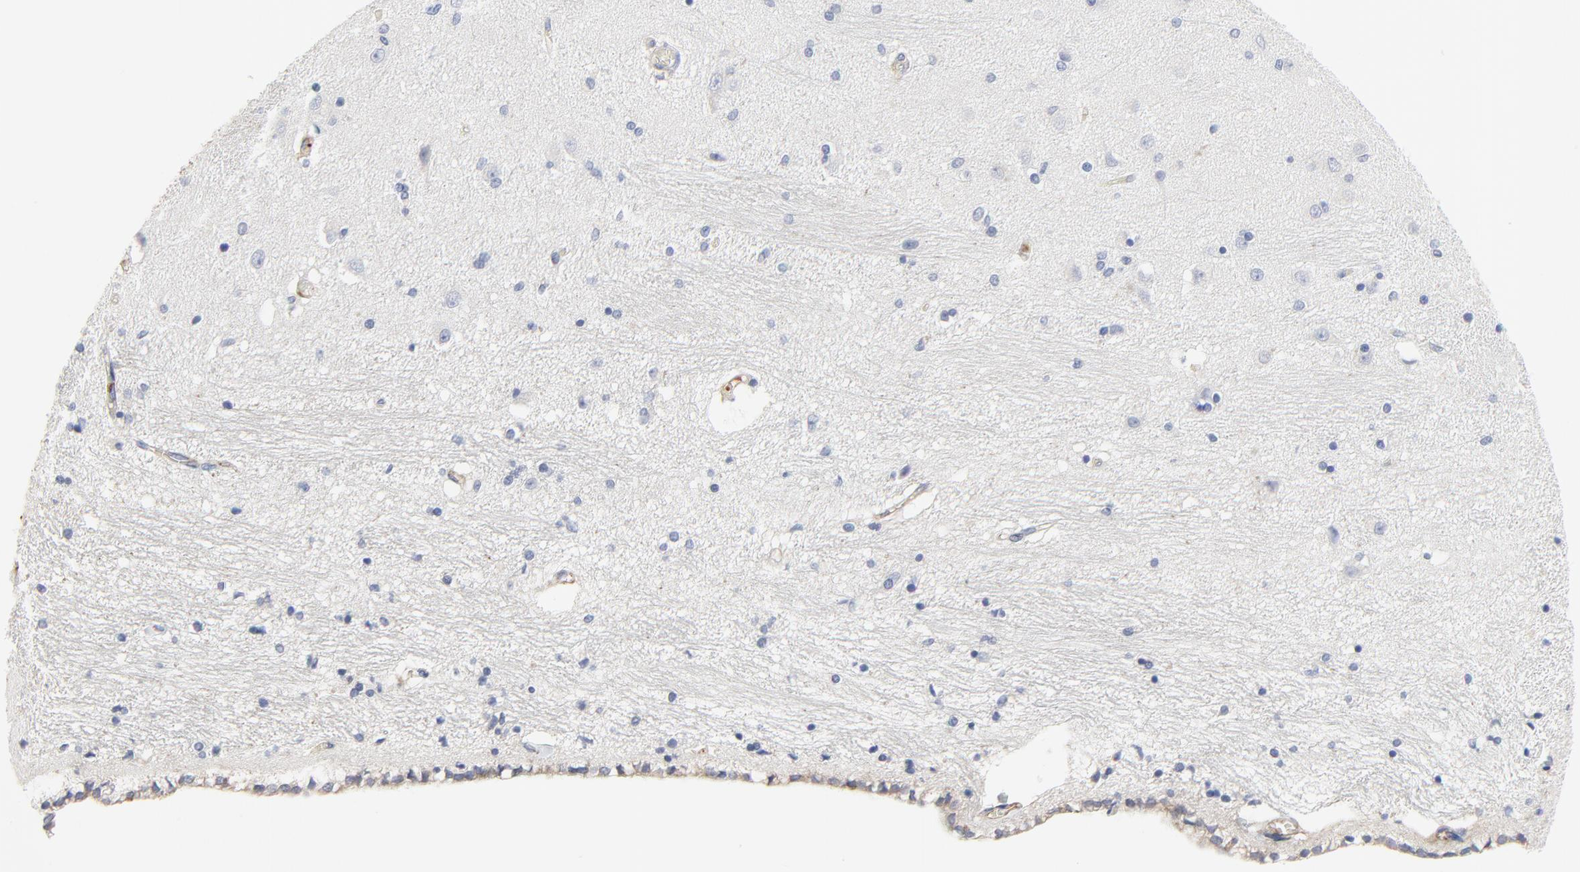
{"staining": {"intensity": "negative", "quantity": "none", "location": "none"}, "tissue": "hippocampus", "cell_type": "Glial cells", "image_type": "normal", "snomed": [{"axis": "morphology", "description": "Normal tissue, NOS"}, {"axis": "topography", "description": "Hippocampus"}], "caption": "A high-resolution histopathology image shows immunohistochemistry staining of unremarkable hippocampus, which exhibits no significant staining in glial cells.", "gene": "NXF3", "patient": {"sex": "female", "age": 54}}